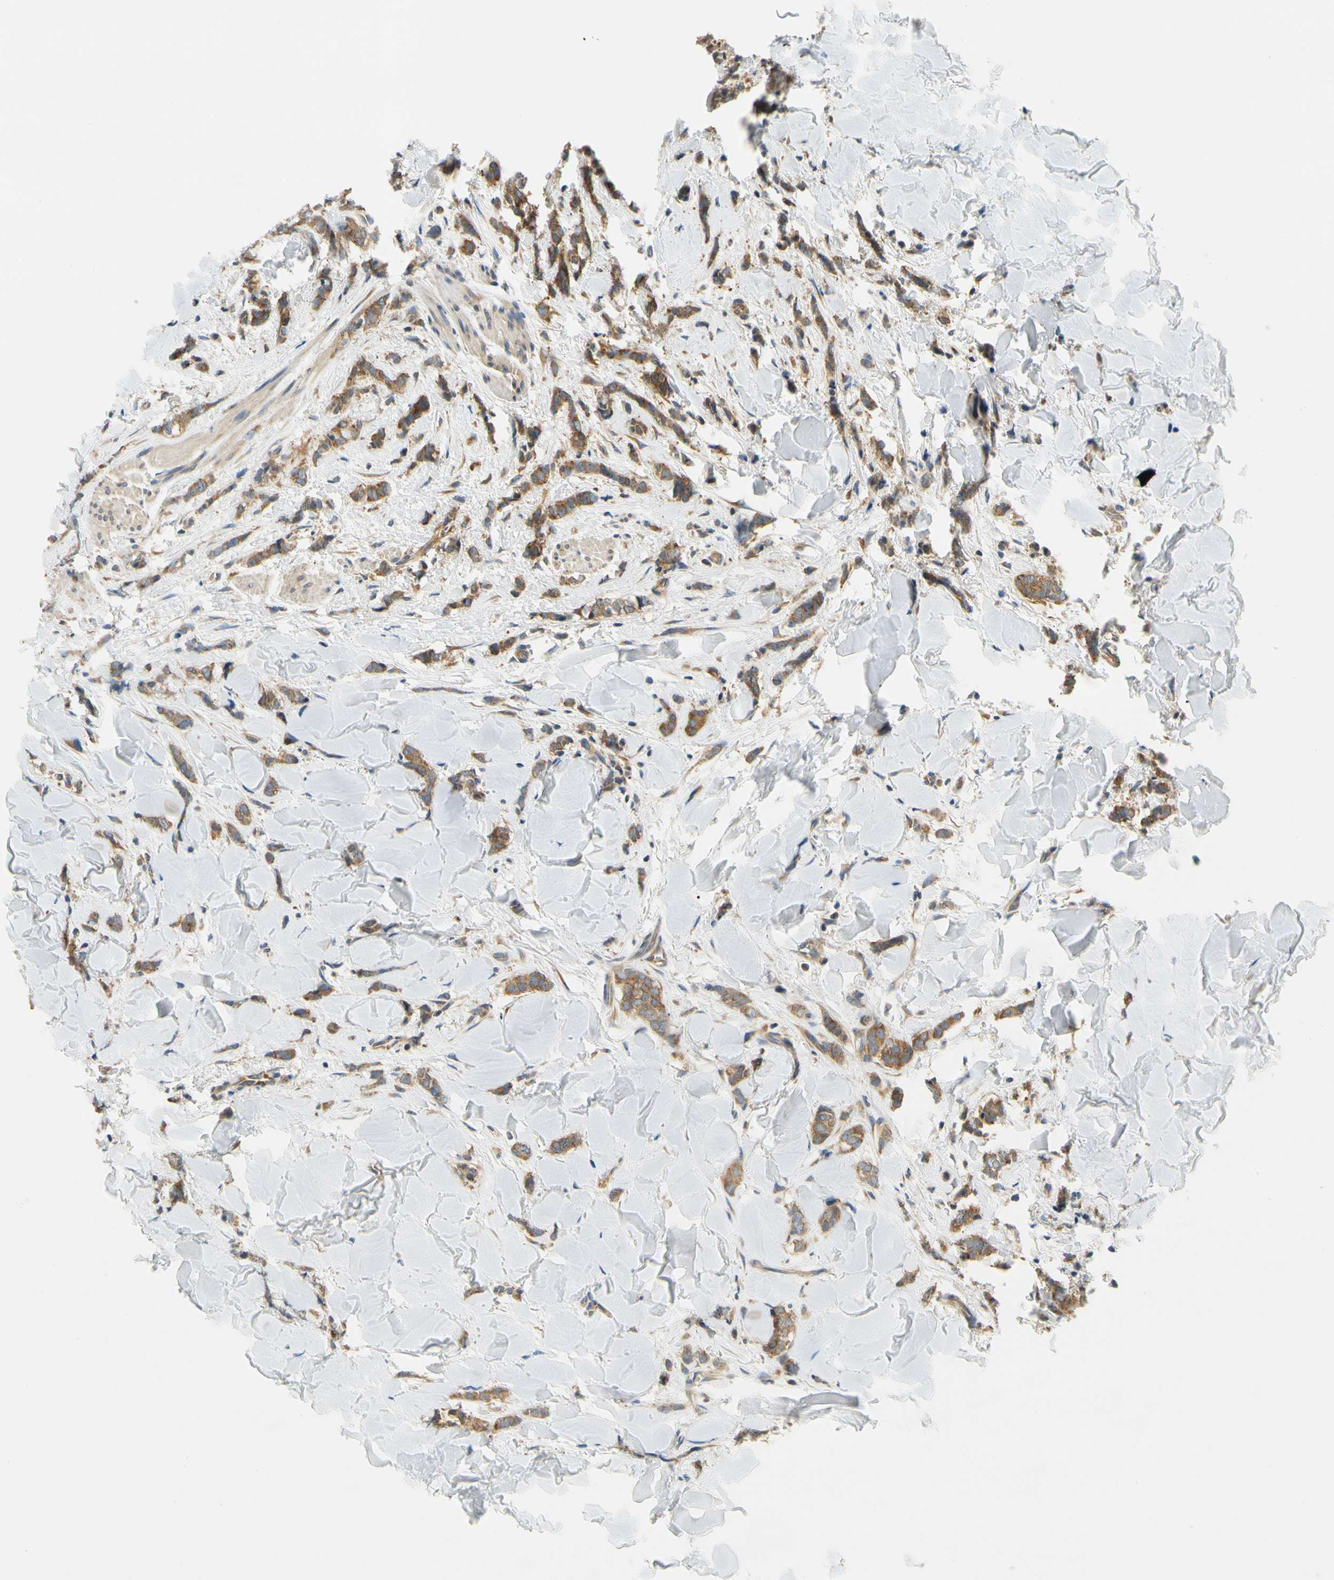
{"staining": {"intensity": "moderate", "quantity": ">75%", "location": "cytoplasmic/membranous"}, "tissue": "breast cancer", "cell_type": "Tumor cells", "image_type": "cancer", "snomed": [{"axis": "morphology", "description": "Lobular carcinoma"}, {"axis": "topography", "description": "Skin"}, {"axis": "topography", "description": "Breast"}], "caption": "IHC micrograph of neoplastic tissue: breast lobular carcinoma stained using IHC exhibits medium levels of moderate protein expression localized specifically in the cytoplasmic/membranous of tumor cells, appearing as a cytoplasmic/membranous brown color.", "gene": "LRRC47", "patient": {"sex": "female", "age": 46}}